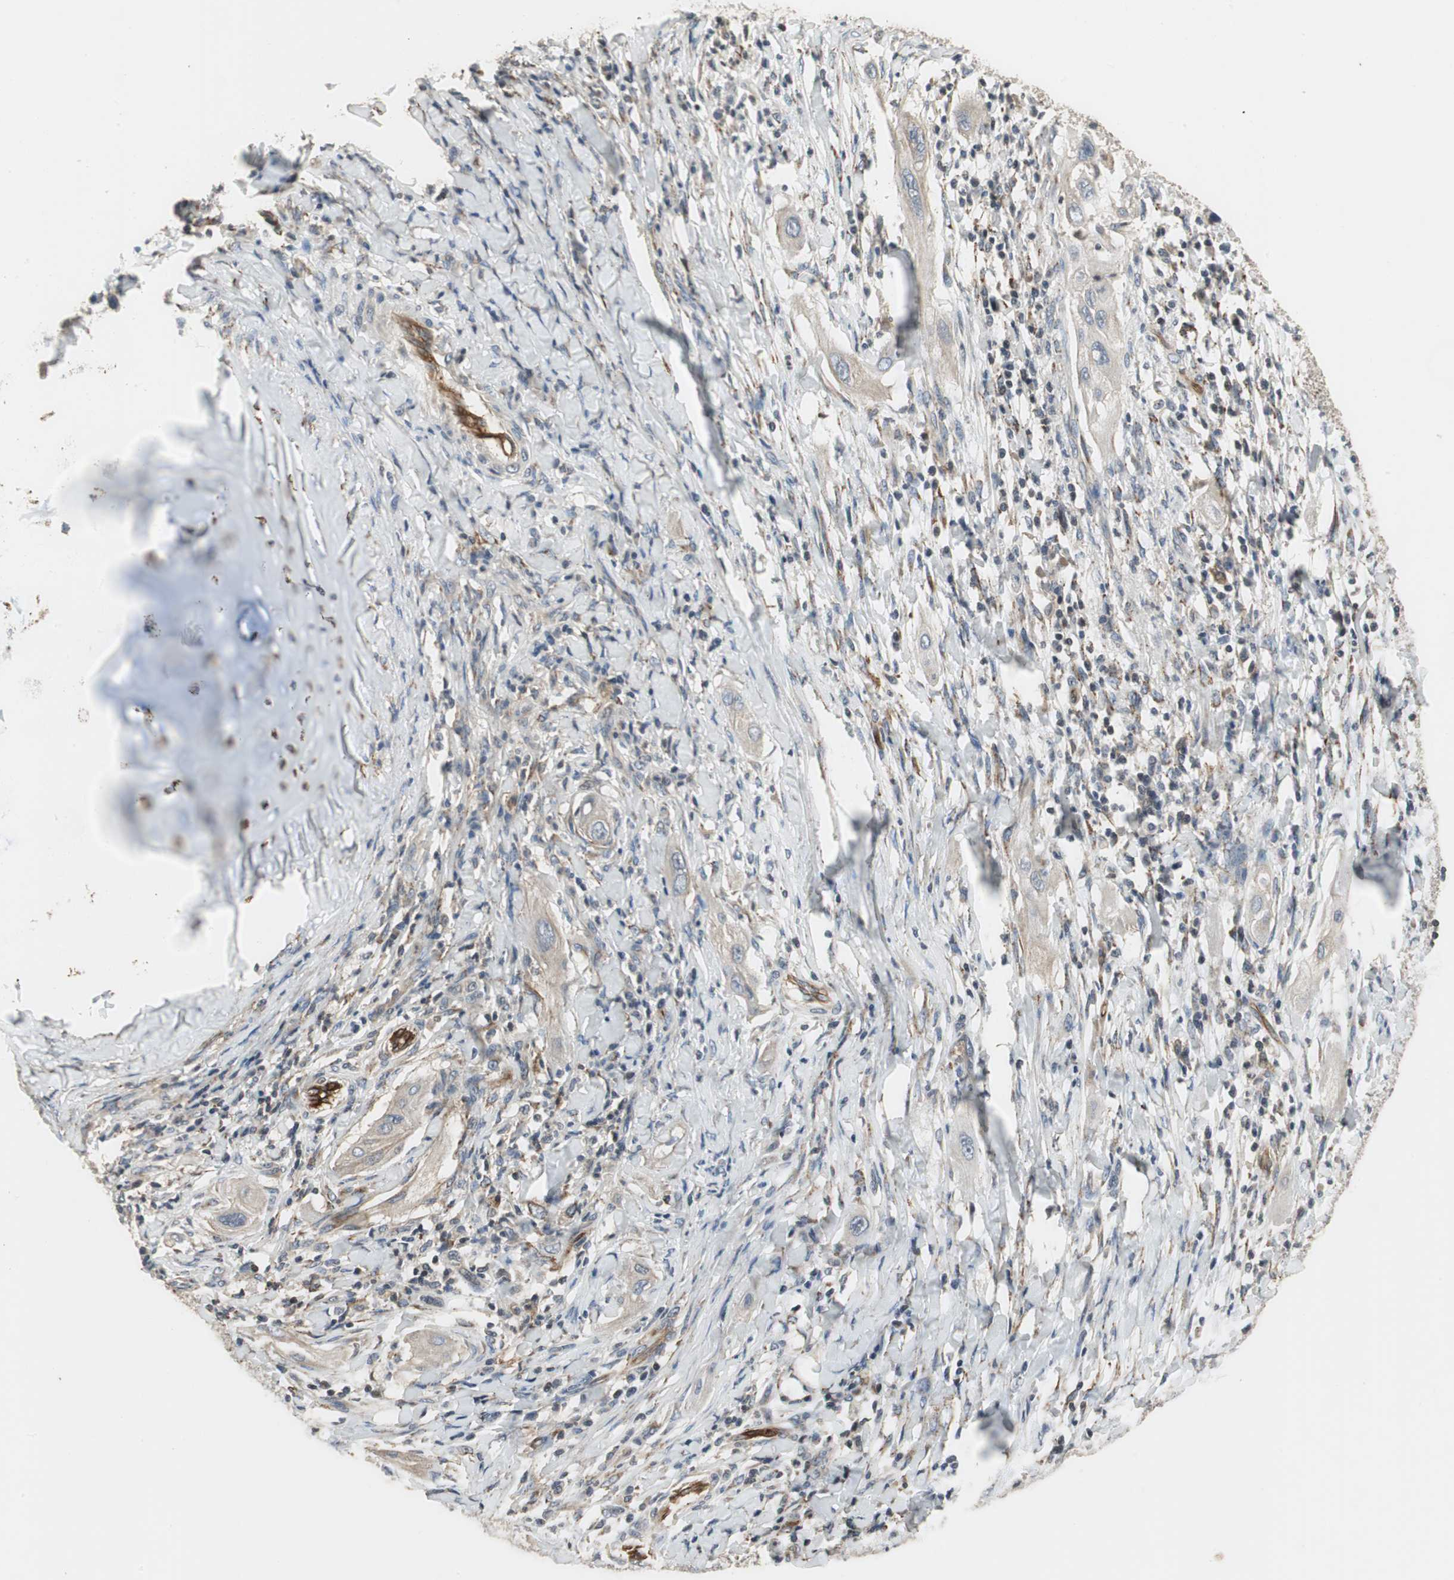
{"staining": {"intensity": "negative", "quantity": "none", "location": "none"}, "tissue": "lung cancer", "cell_type": "Tumor cells", "image_type": "cancer", "snomed": [{"axis": "morphology", "description": "Squamous cell carcinoma, NOS"}, {"axis": "topography", "description": "Lung"}], "caption": "DAB immunohistochemical staining of lung squamous cell carcinoma shows no significant staining in tumor cells. (DAB immunohistochemistry (IHC) visualized using brightfield microscopy, high magnification).", "gene": "ALPL", "patient": {"sex": "female", "age": 47}}